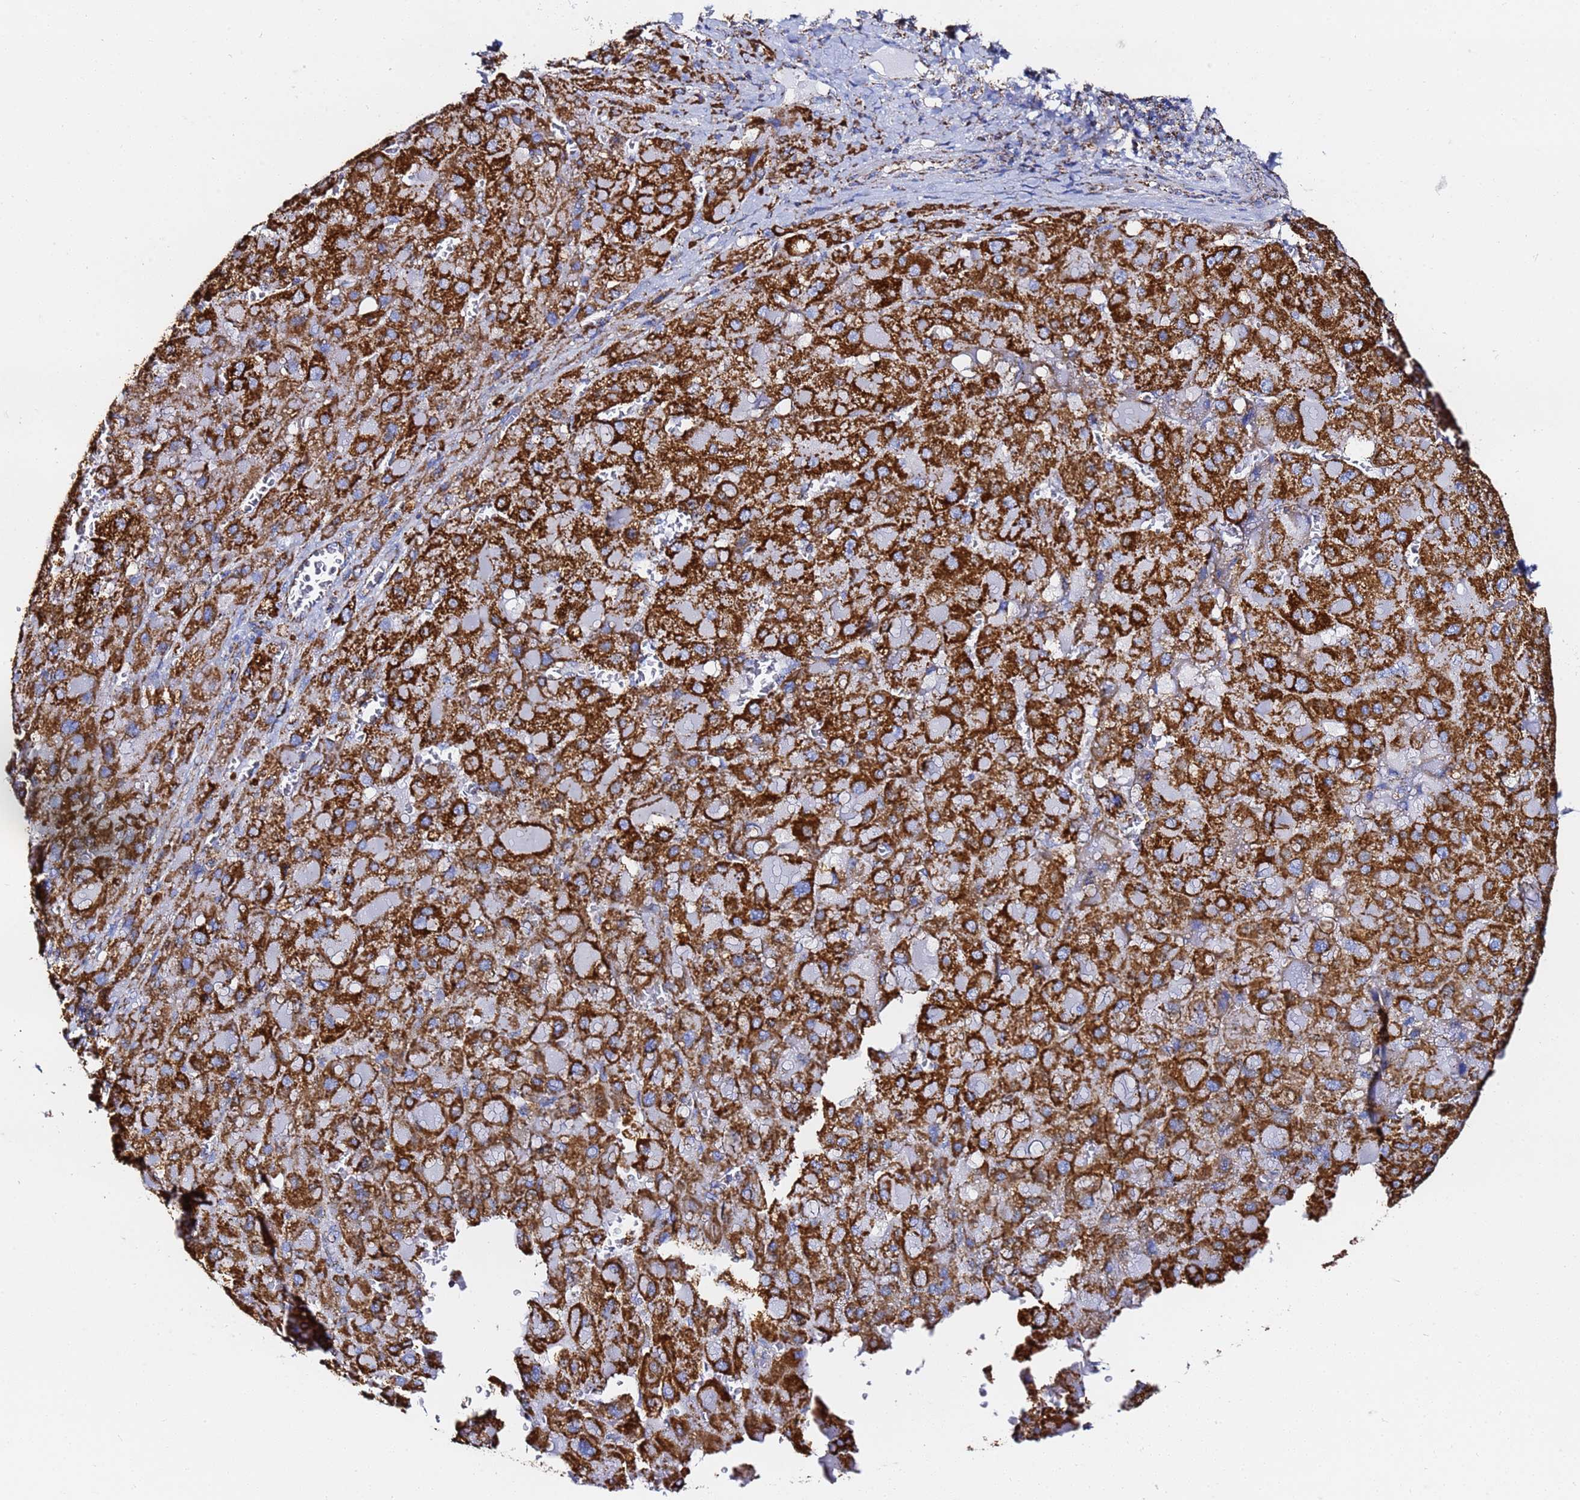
{"staining": {"intensity": "strong", "quantity": ">75%", "location": "cytoplasmic/membranous"}, "tissue": "liver cancer", "cell_type": "Tumor cells", "image_type": "cancer", "snomed": [{"axis": "morphology", "description": "Carcinoma, Hepatocellular, NOS"}, {"axis": "topography", "description": "Liver"}], "caption": "Hepatocellular carcinoma (liver) tissue exhibits strong cytoplasmic/membranous staining in approximately >75% of tumor cells", "gene": "PHB2", "patient": {"sex": "female", "age": 73}}